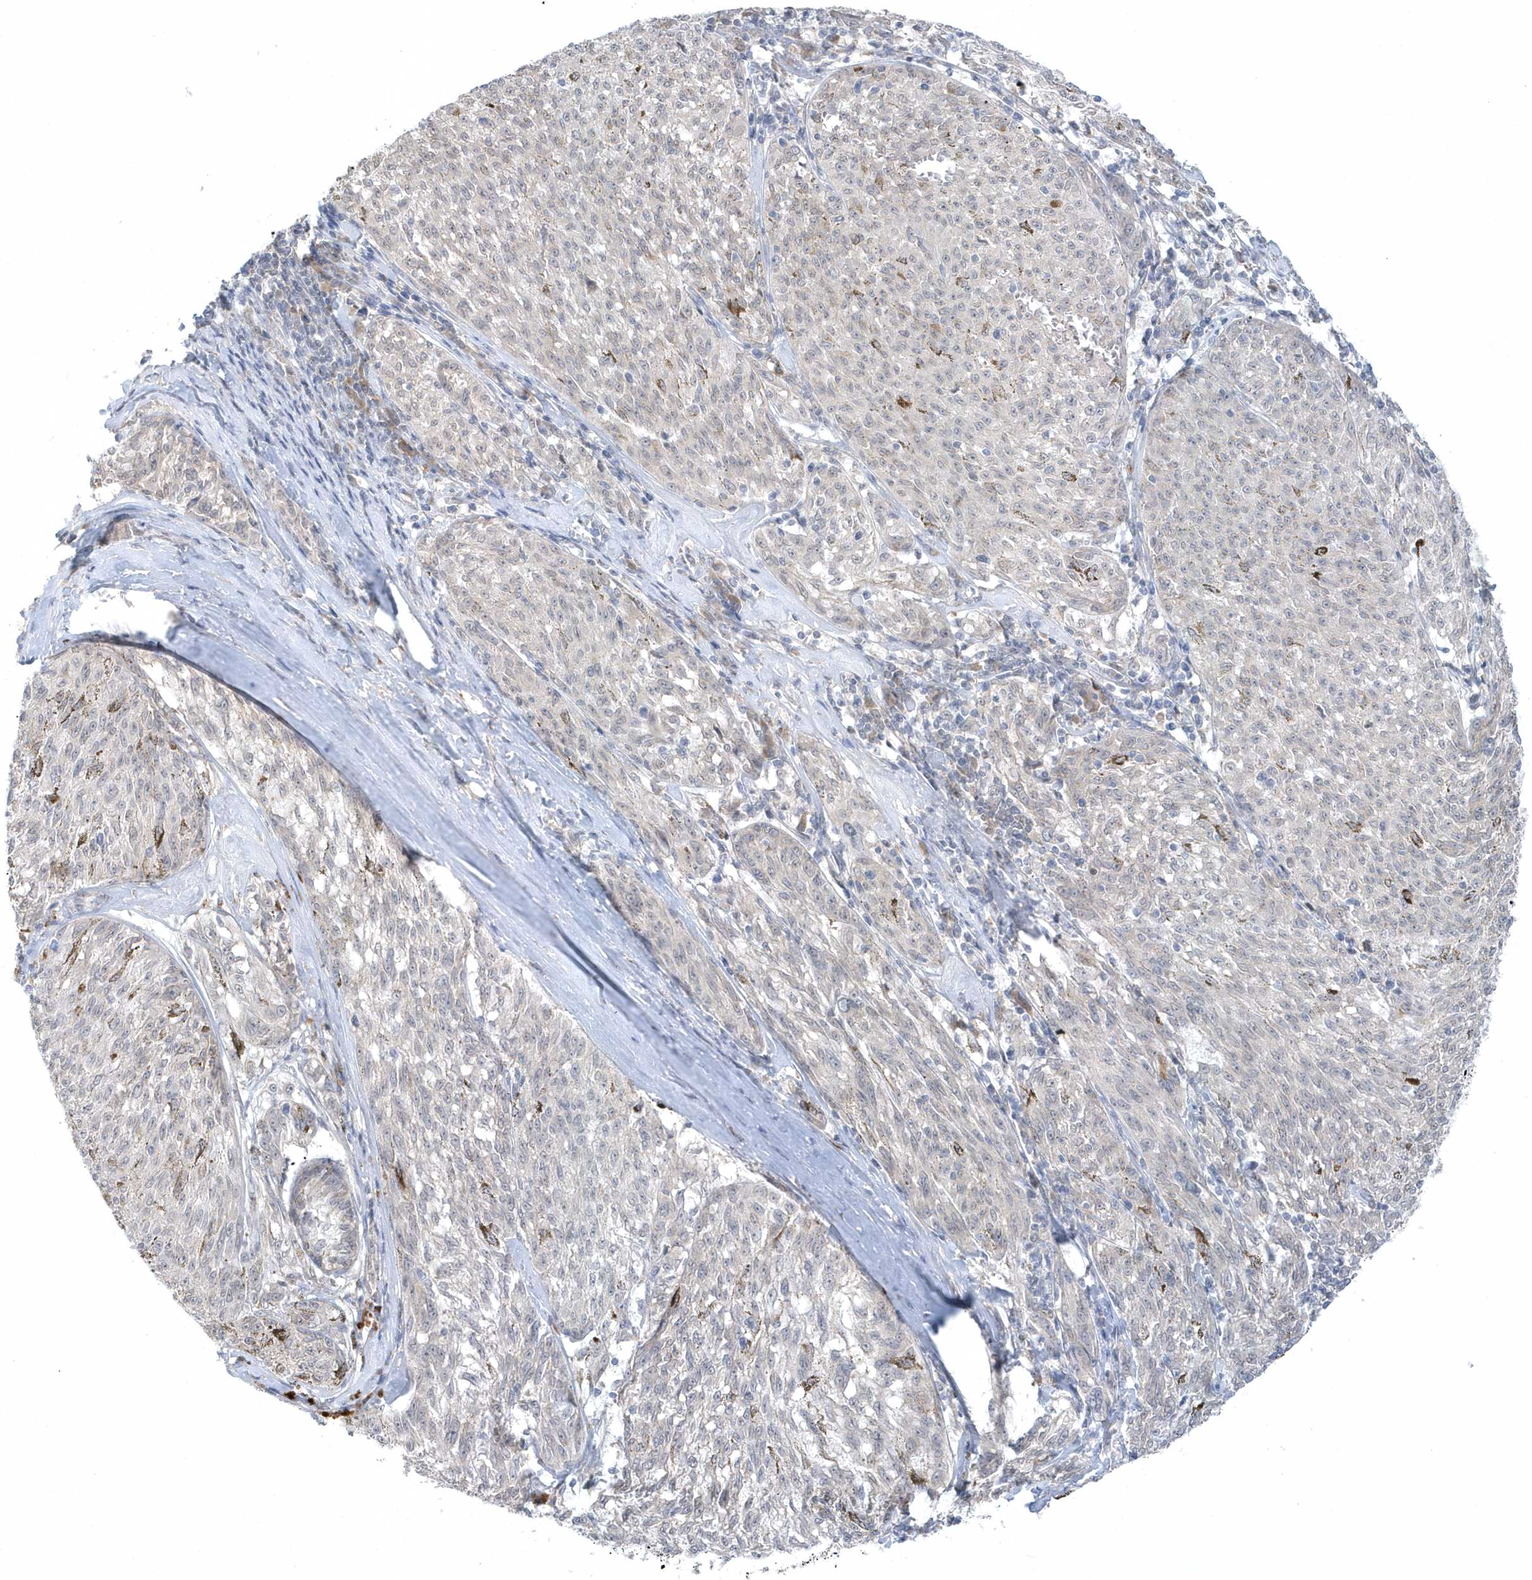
{"staining": {"intensity": "negative", "quantity": "none", "location": "none"}, "tissue": "melanoma", "cell_type": "Tumor cells", "image_type": "cancer", "snomed": [{"axis": "morphology", "description": "Malignant melanoma, NOS"}, {"axis": "topography", "description": "Skin"}], "caption": "Melanoma was stained to show a protein in brown. There is no significant expression in tumor cells.", "gene": "ZC3H12D", "patient": {"sex": "female", "age": 72}}